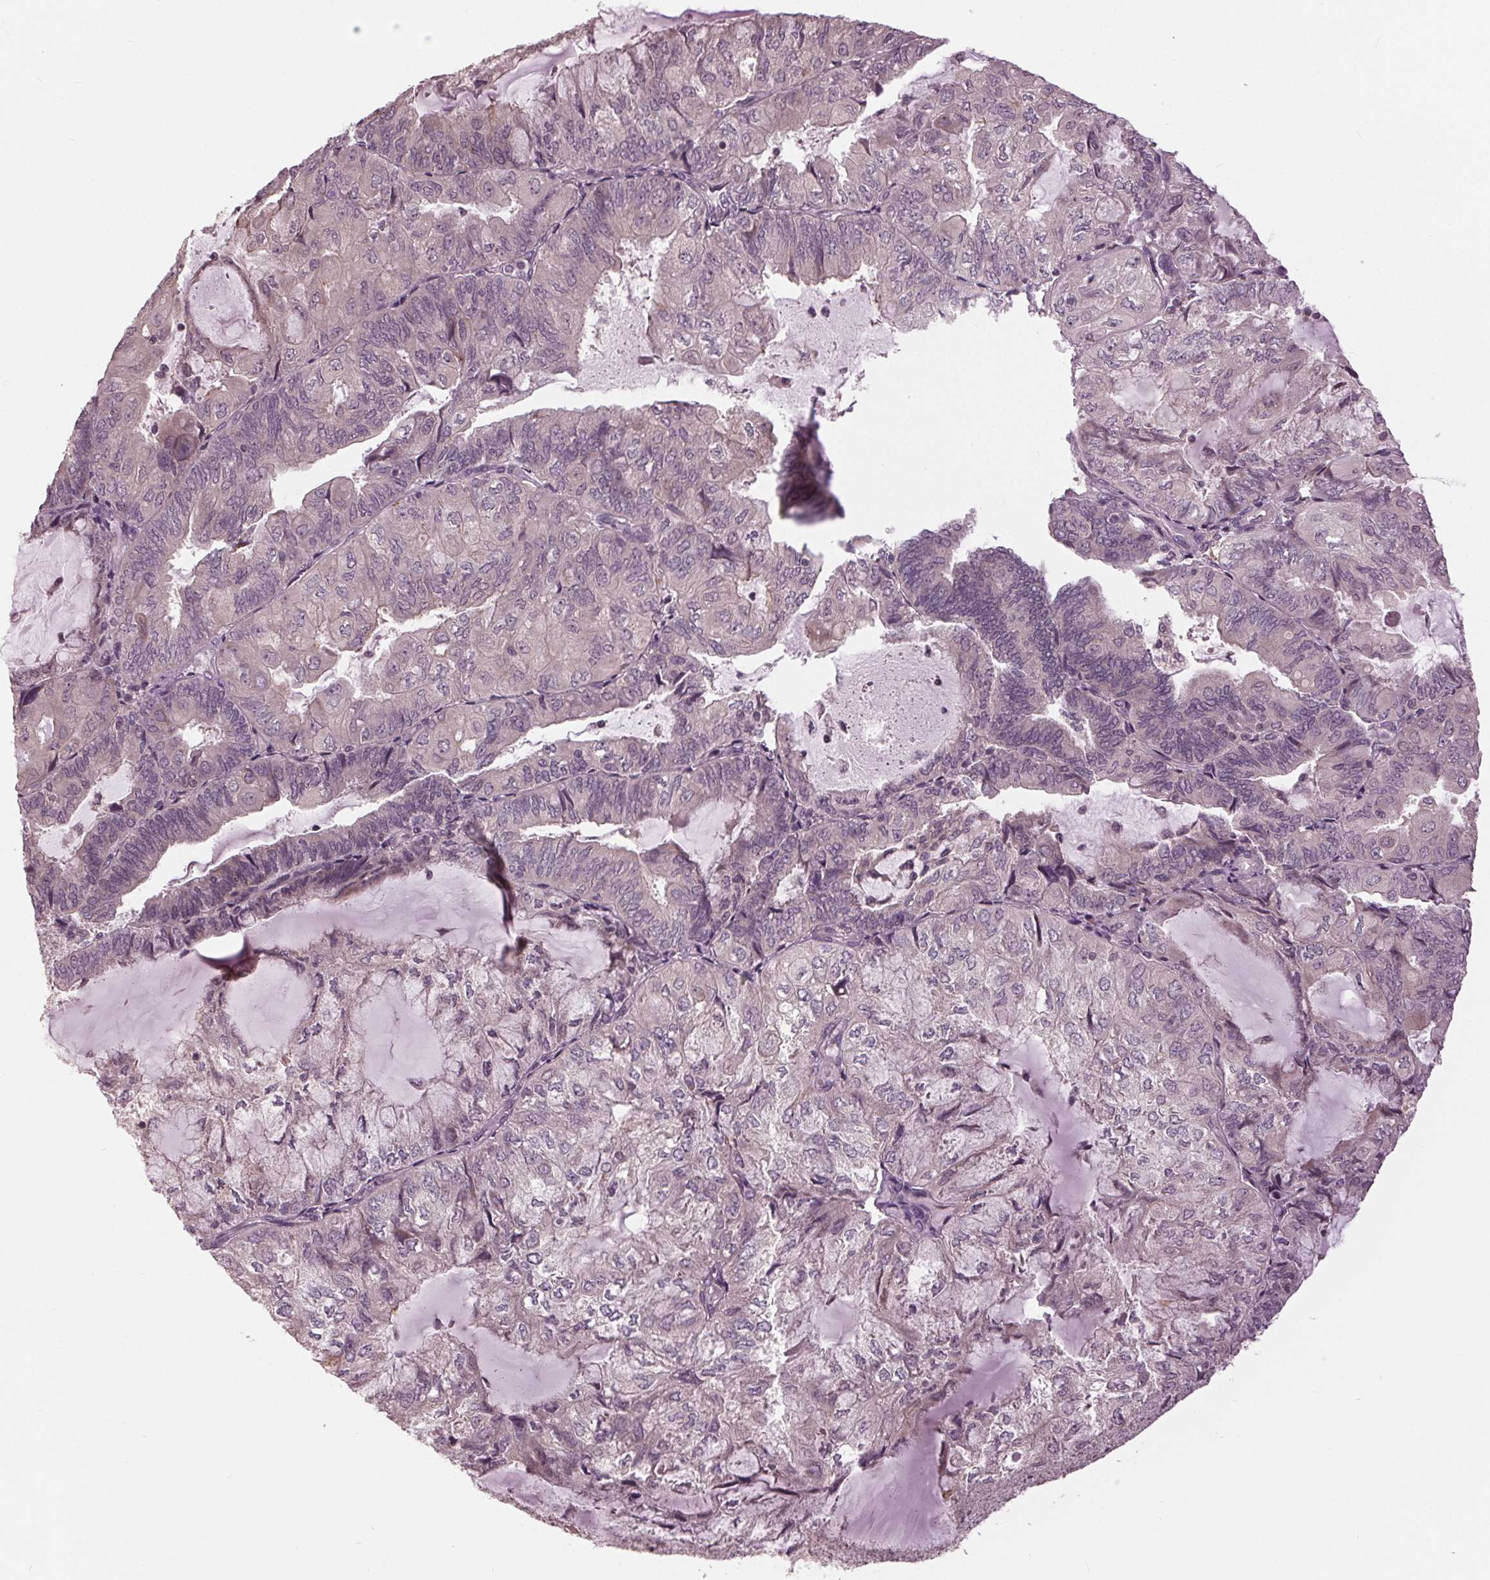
{"staining": {"intensity": "negative", "quantity": "none", "location": "none"}, "tissue": "endometrial cancer", "cell_type": "Tumor cells", "image_type": "cancer", "snomed": [{"axis": "morphology", "description": "Adenocarcinoma, NOS"}, {"axis": "topography", "description": "Endometrium"}], "caption": "Tumor cells show no significant expression in endometrial cancer (adenocarcinoma).", "gene": "SIGLEC6", "patient": {"sex": "female", "age": 81}}